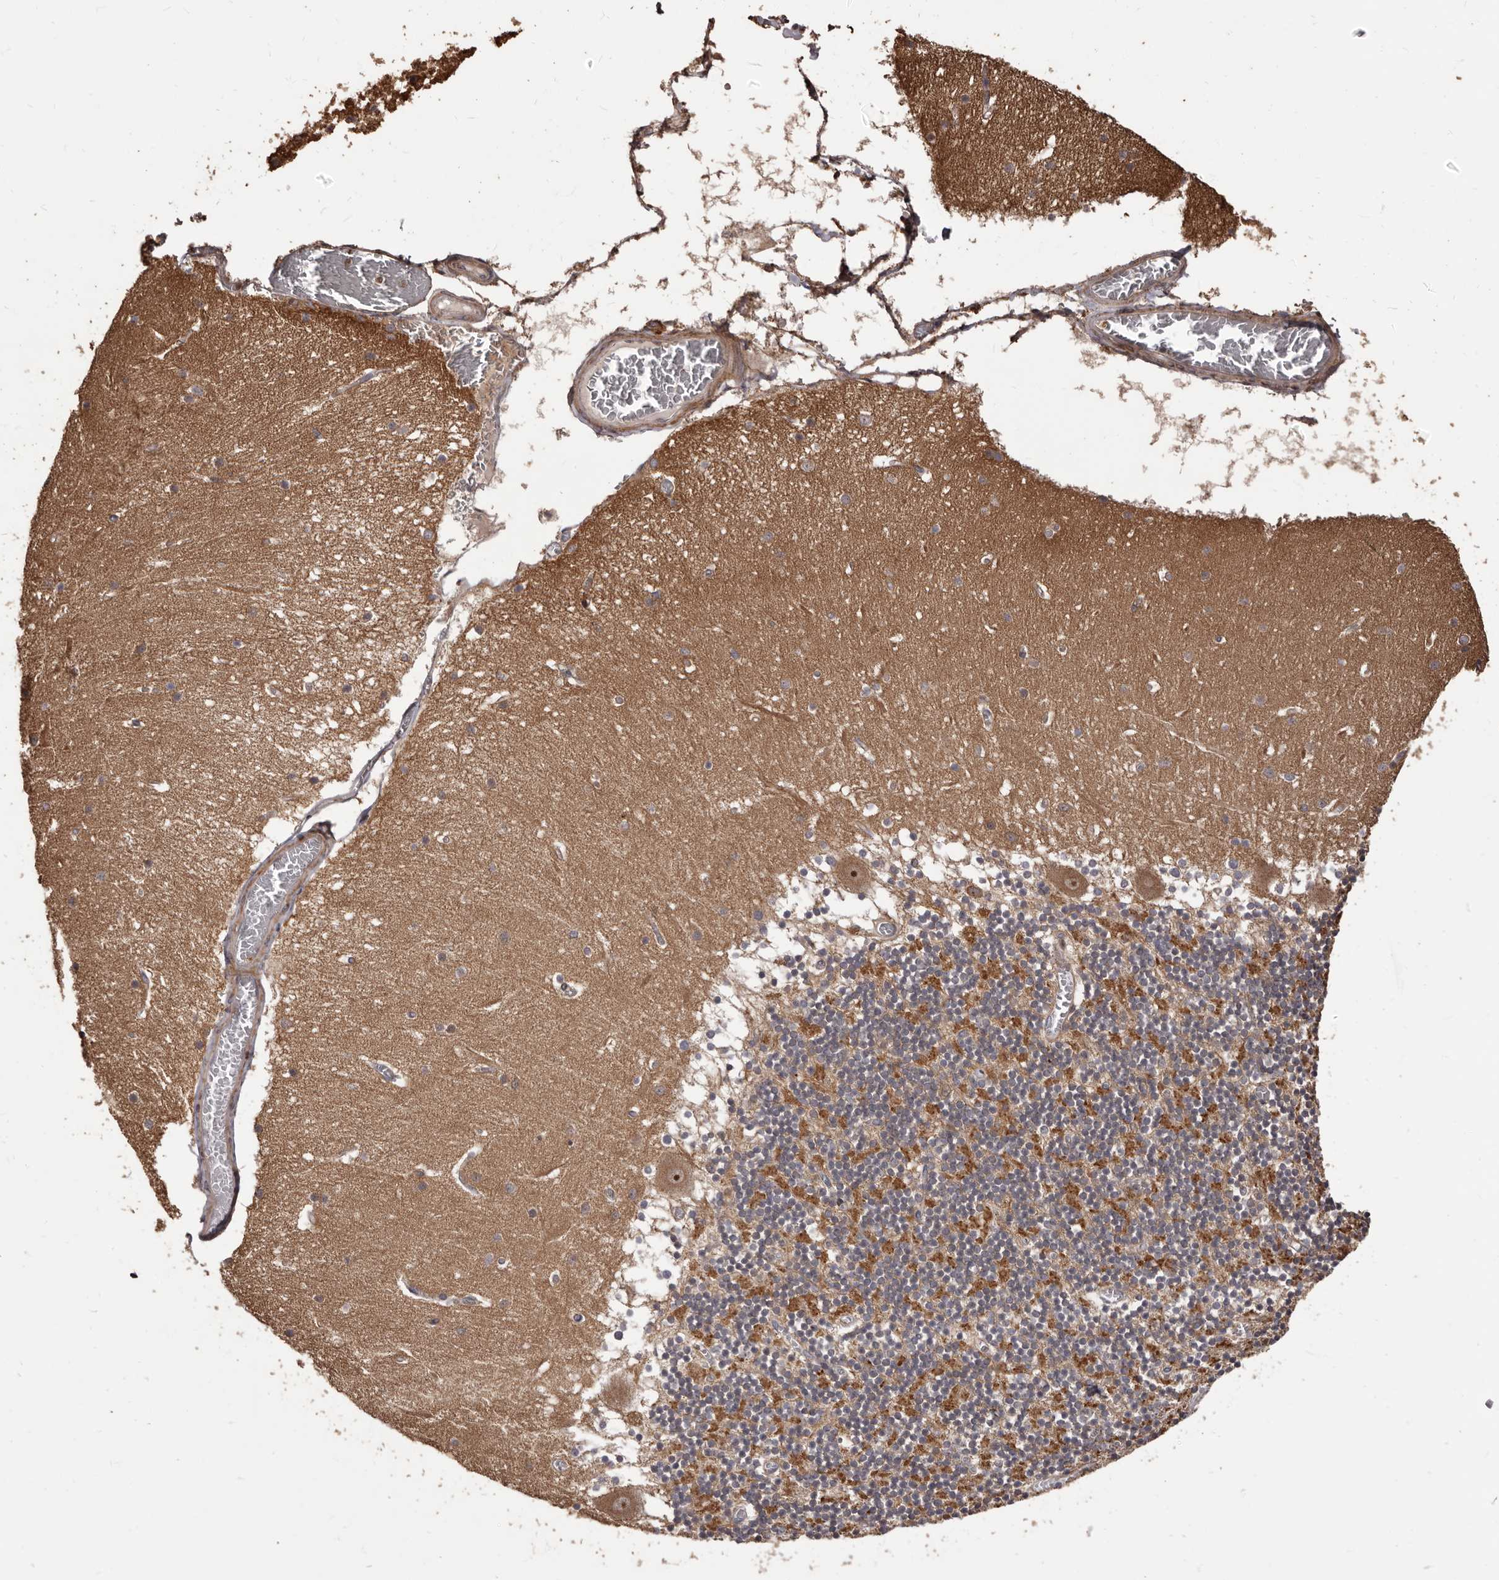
{"staining": {"intensity": "moderate", "quantity": "25%-75%", "location": "cytoplasmic/membranous"}, "tissue": "cerebellum", "cell_type": "Cells in granular layer", "image_type": "normal", "snomed": [{"axis": "morphology", "description": "Normal tissue, NOS"}, {"axis": "topography", "description": "Cerebellum"}], "caption": "Immunohistochemistry of normal cerebellum displays medium levels of moderate cytoplasmic/membranous expression in approximately 25%-75% of cells in granular layer.", "gene": "ZCCHC7", "patient": {"sex": "female", "age": 28}}